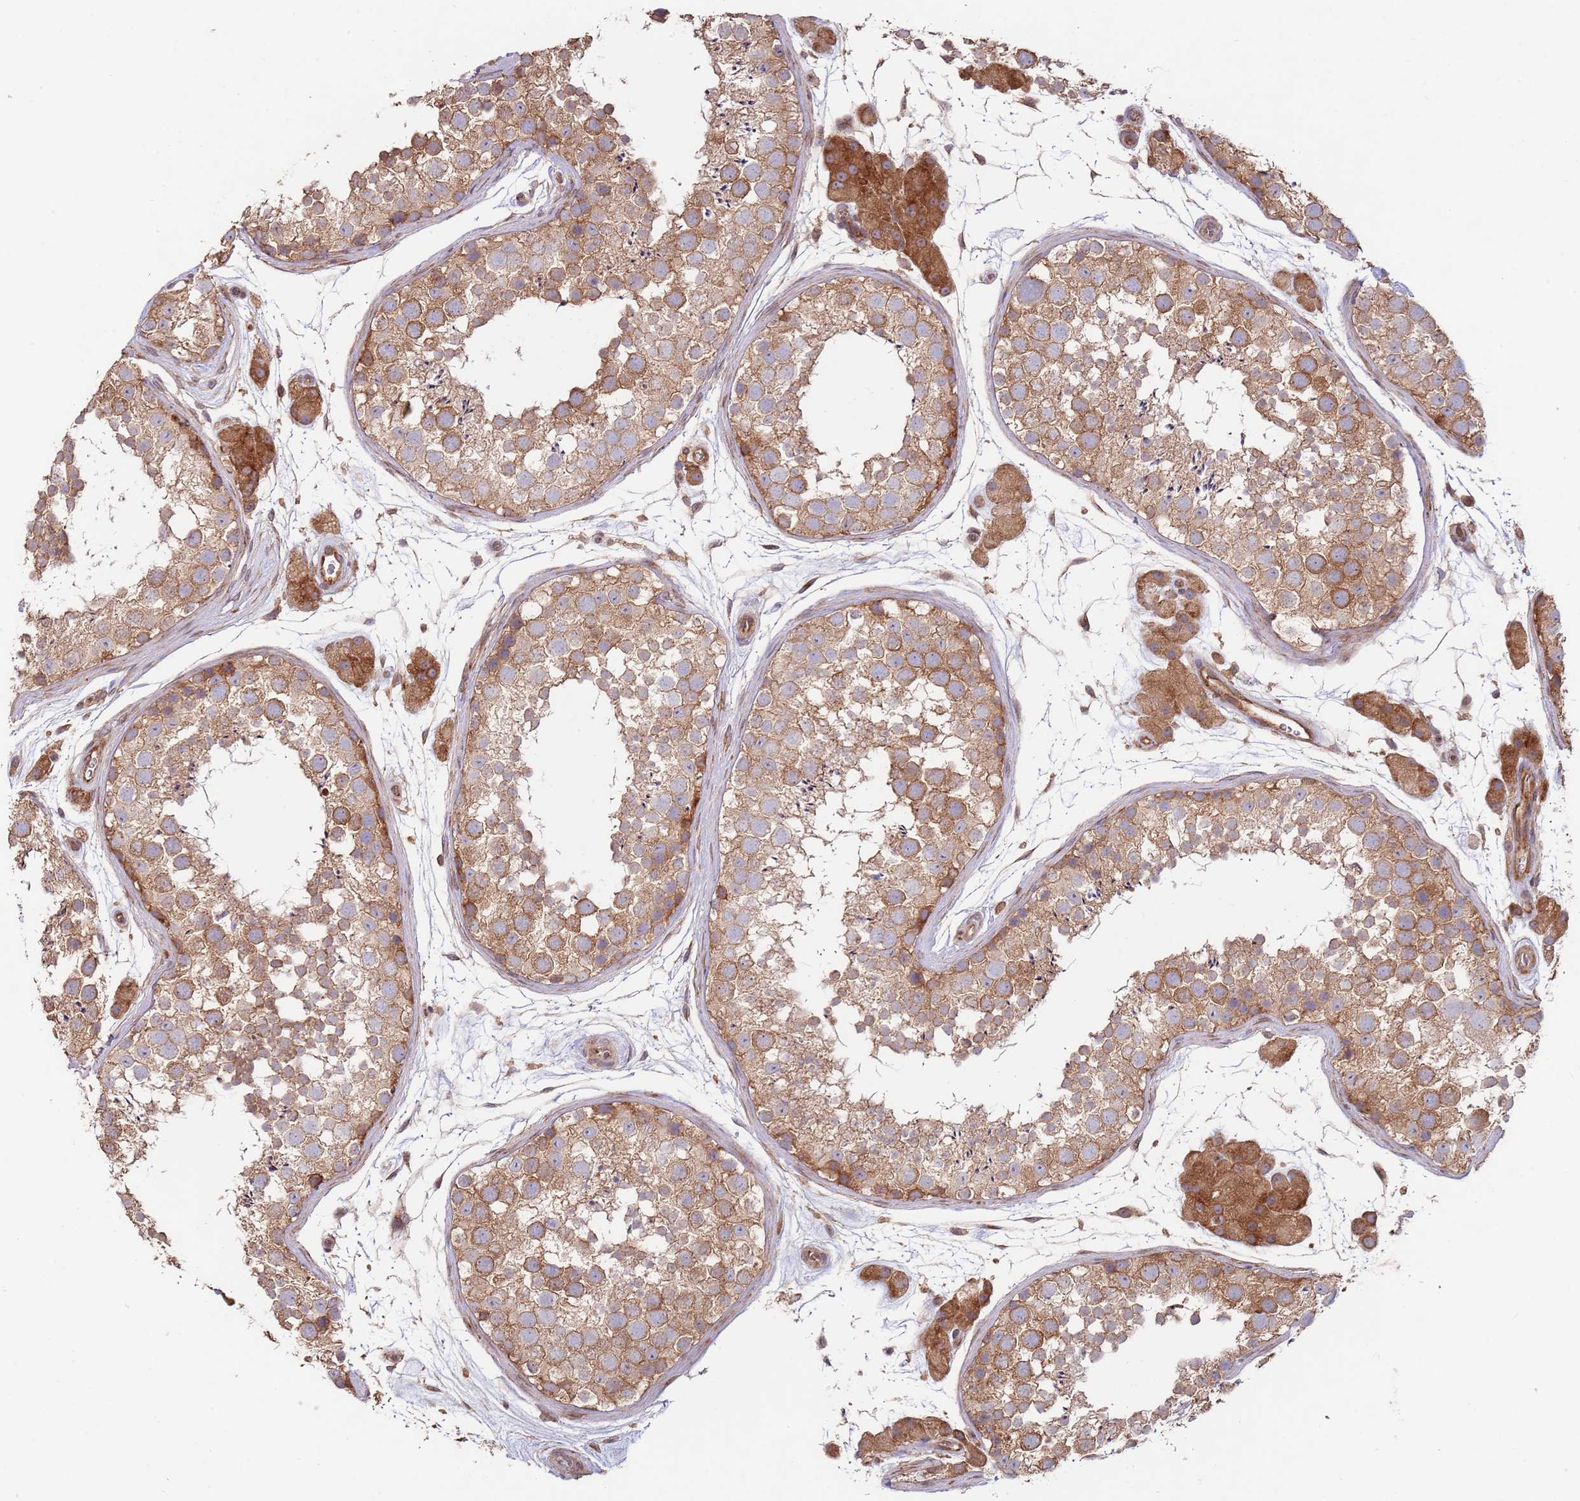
{"staining": {"intensity": "moderate", "quantity": ">75%", "location": "cytoplasmic/membranous"}, "tissue": "testis", "cell_type": "Cells in seminiferous ducts", "image_type": "normal", "snomed": [{"axis": "morphology", "description": "Normal tissue, NOS"}, {"axis": "topography", "description": "Testis"}], "caption": "Immunohistochemical staining of normal testis displays moderate cytoplasmic/membranous protein expression in about >75% of cells in seminiferous ducts. (brown staining indicates protein expression, while blue staining denotes nuclei).", "gene": "RNF19B", "patient": {"sex": "male", "age": 41}}